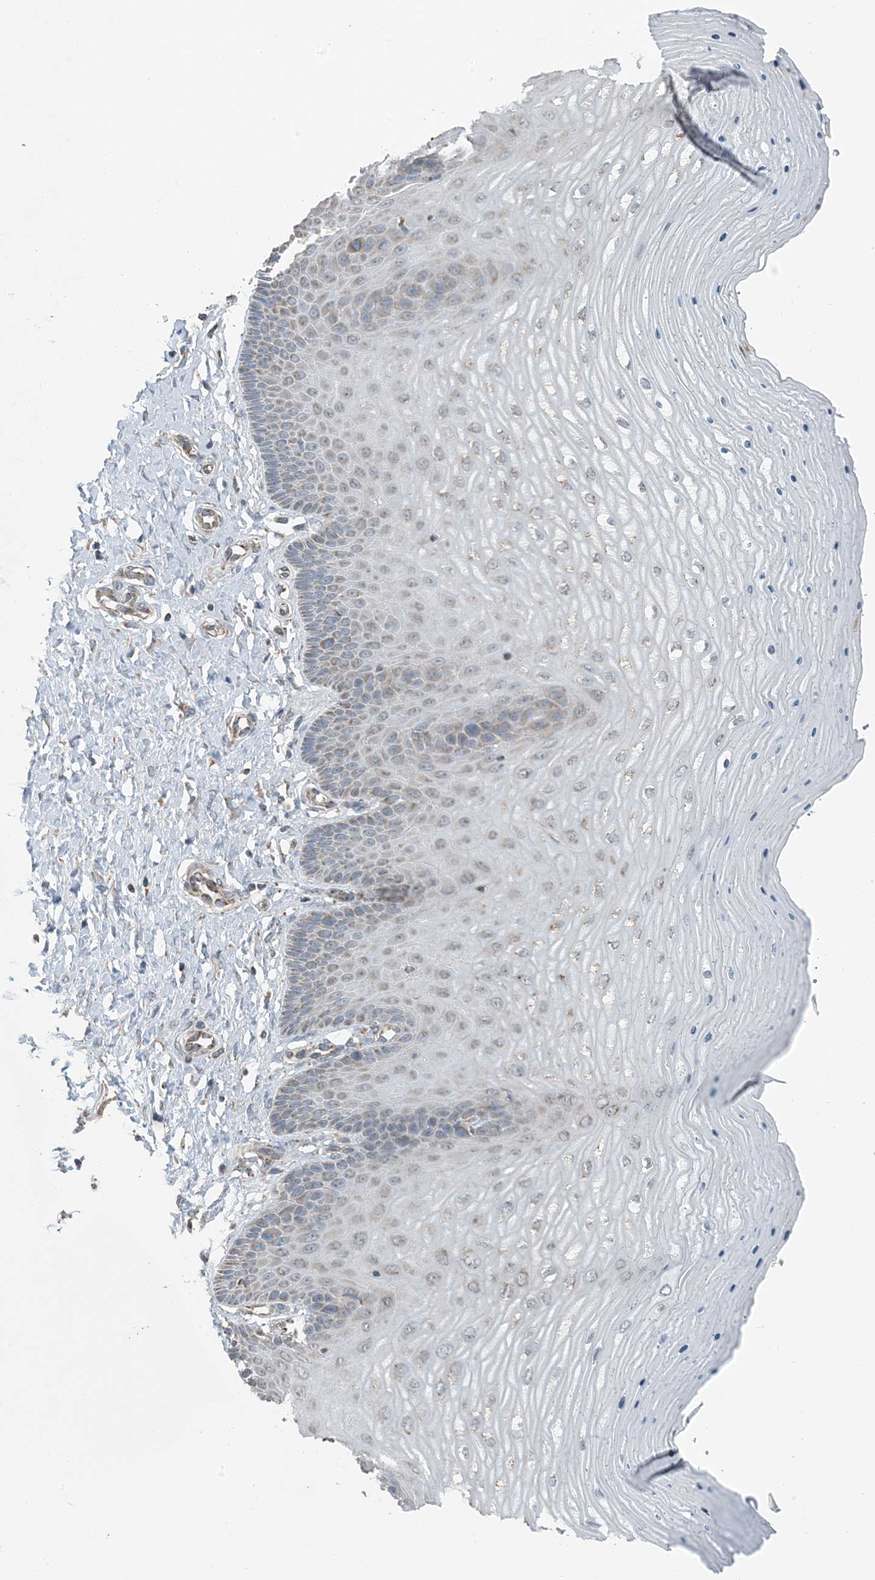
{"staining": {"intensity": "weak", "quantity": "<25%", "location": "cytoplasmic/membranous"}, "tissue": "cervix", "cell_type": "Squamous epithelial cells", "image_type": "normal", "snomed": [{"axis": "morphology", "description": "Normal tissue, NOS"}, {"axis": "topography", "description": "Cervix"}], "caption": "There is no significant staining in squamous epithelial cells of cervix. (DAB (3,3'-diaminobenzidine) immunohistochemistry visualized using brightfield microscopy, high magnification).", "gene": "PILRB", "patient": {"sex": "female", "age": 55}}